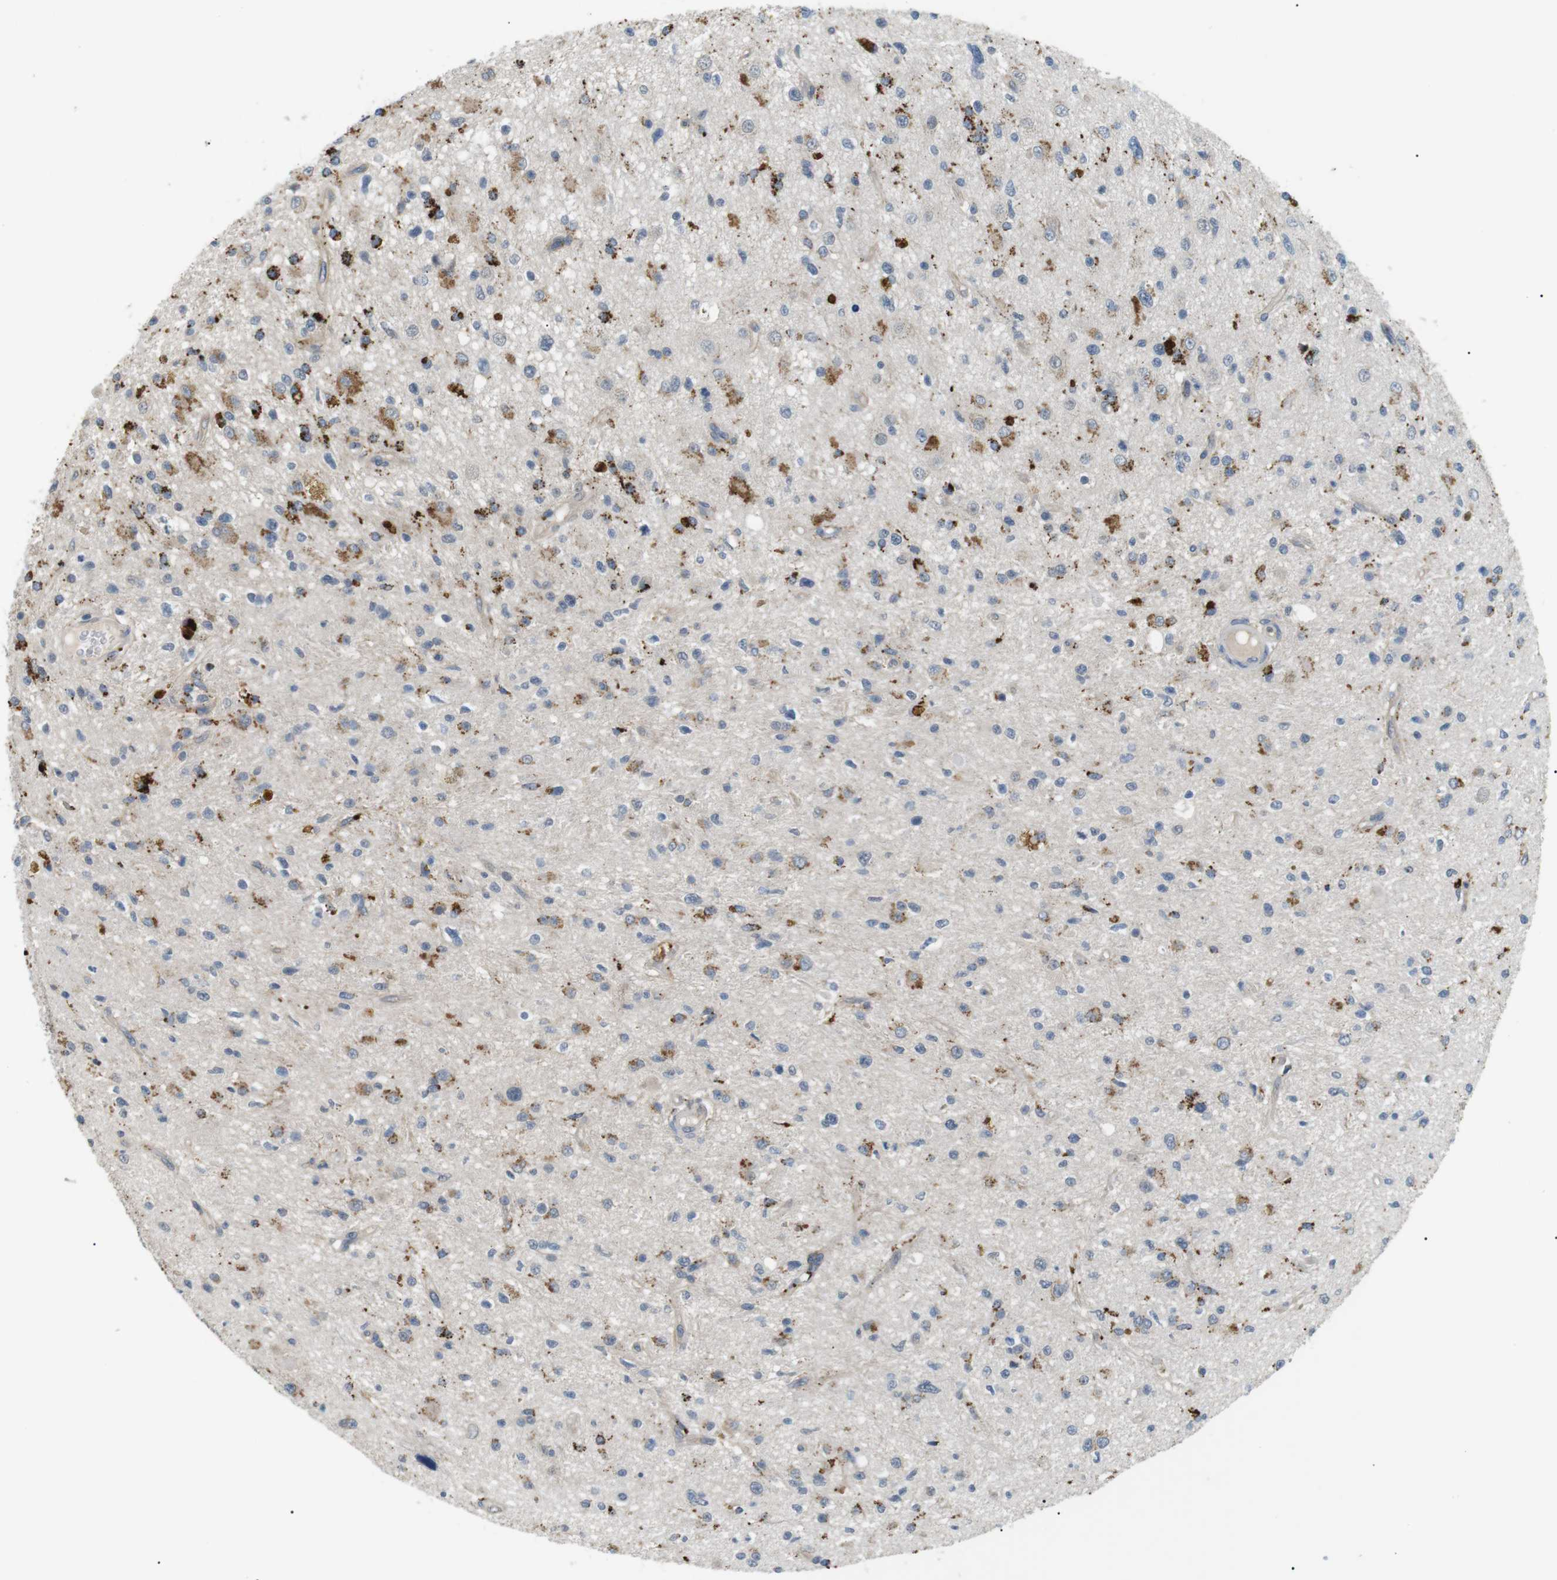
{"staining": {"intensity": "strong", "quantity": "25%-75%", "location": "cytoplasmic/membranous"}, "tissue": "glioma", "cell_type": "Tumor cells", "image_type": "cancer", "snomed": [{"axis": "morphology", "description": "Glioma, malignant, High grade"}, {"axis": "topography", "description": "Brain"}], "caption": "A high-resolution image shows IHC staining of glioma, which displays strong cytoplasmic/membranous positivity in approximately 25%-75% of tumor cells. The staining was performed using DAB (3,3'-diaminobenzidine) to visualize the protein expression in brown, while the nuclei were stained in blue with hematoxylin (Magnification: 20x).", "gene": "B4GALNT2", "patient": {"sex": "male", "age": 33}}